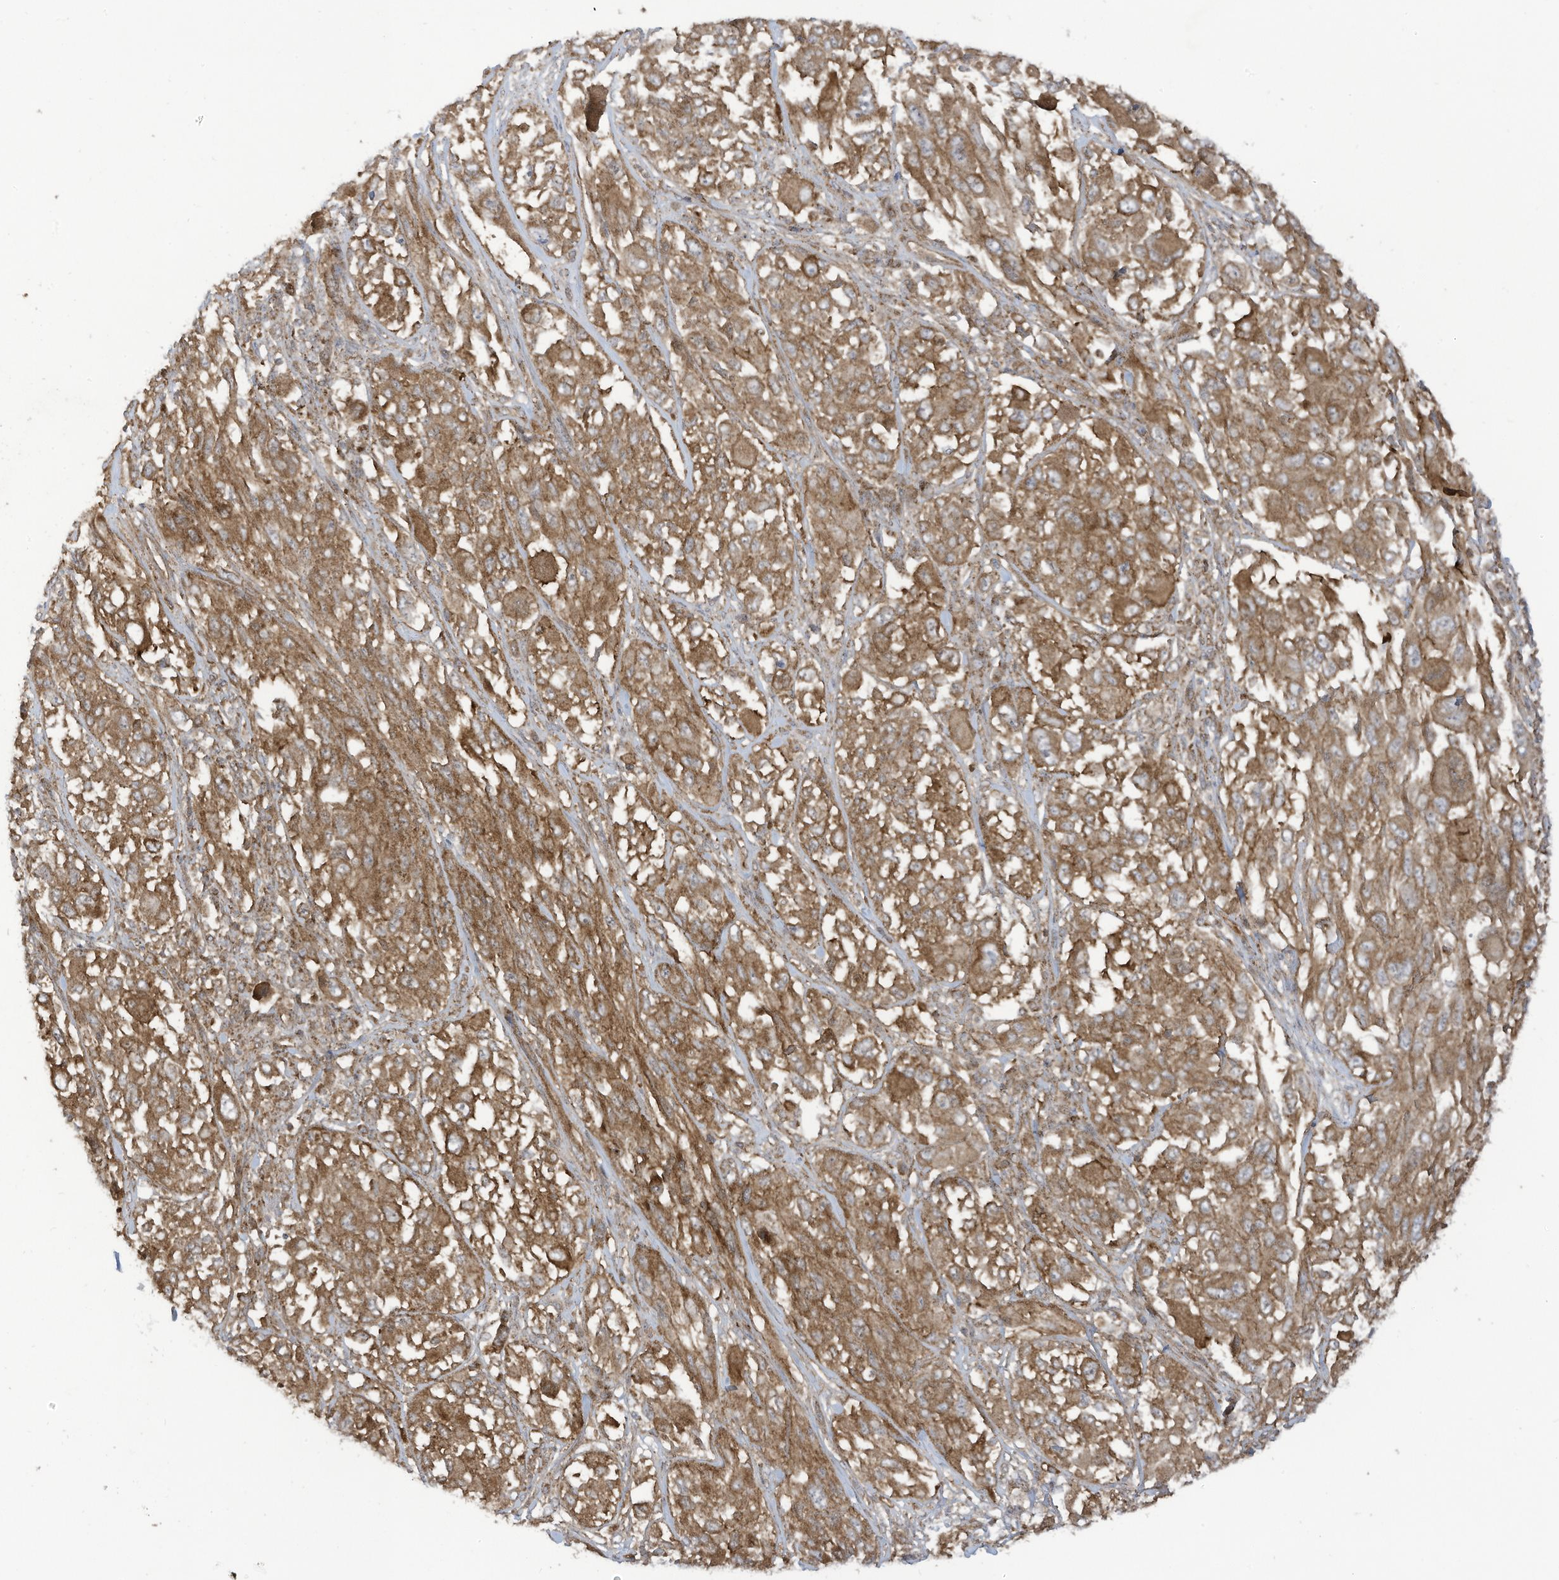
{"staining": {"intensity": "moderate", "quantity": ">75%", "location": "cytoplasmic/membranous"}, "tissue": "melanoma", "cell_type": "Tumor cells", "image_type": "cancer", "snomed": [{"axis": "morphology", "description": "Malignant melanoma, NOS"}, {"axis": "topography", "description": "Skin"}], "caption": "Immunohistochemistry (IHC) image of human melanoma stained for a protein (brown), which displays medium levels of moderate cytoplasmic/membranous positivity in approximately >75% of tumor cells.", "gene": "REPS1", "patient": {"sex": "female", "age": 91}}